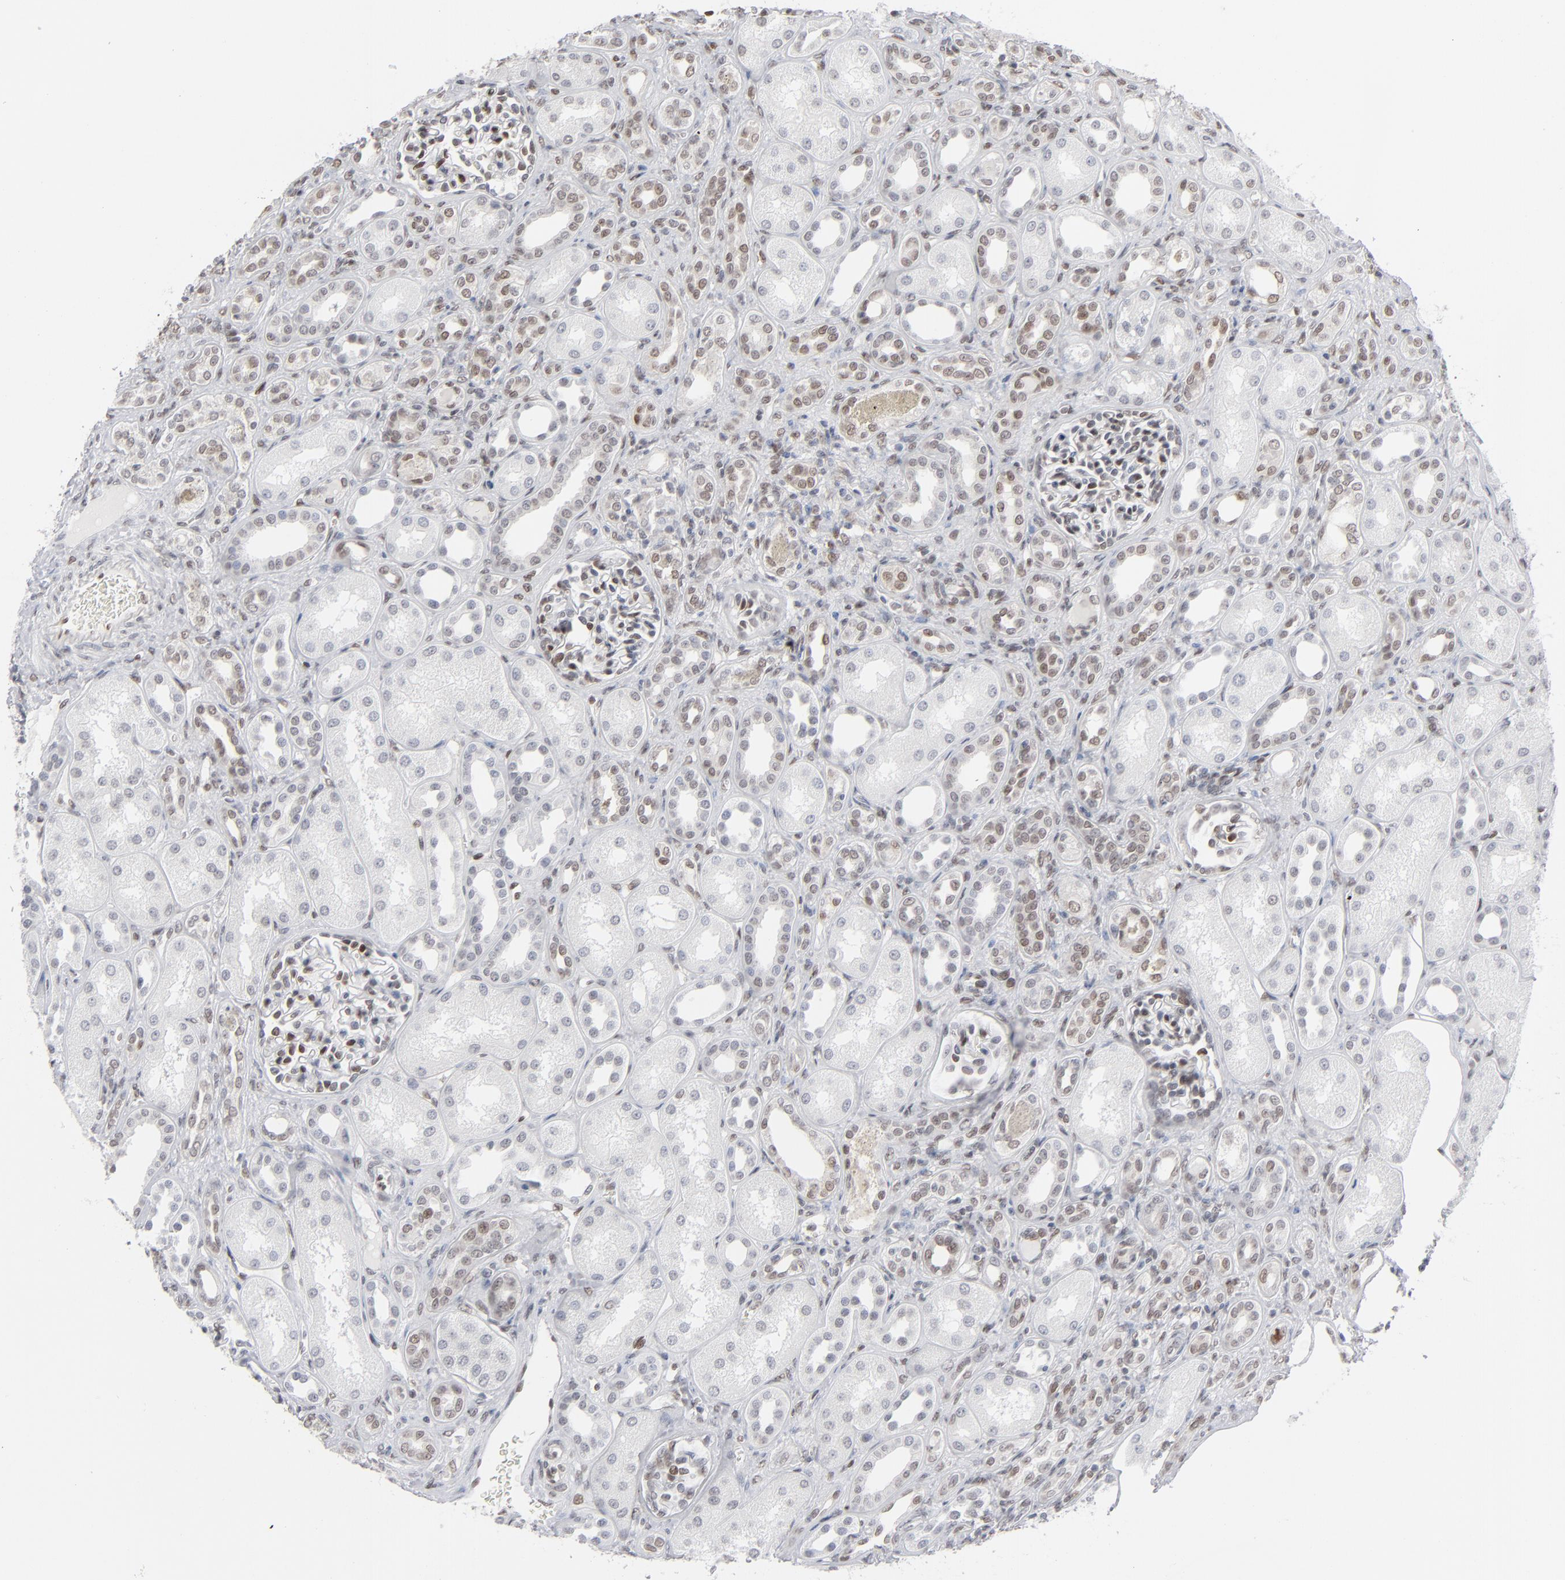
{"staining": {"intensity": "negative", "quantity": "none", "location": "none"}, "tissue": "kidney", "cell_type": "Cells in glomeruli", "image_type": "normal", "snomed": [{"axis": "morphology", "description": "Normal tissue, NOS"}, {"axis": "topography", "description": "Kidney"}], "caption": "Immunohistochemical staining of unremarkable kidney exhibits no significant expression in cells in glomeruli. (Stains: DAB (3,3'-diaminobenzidine) immunohistochemistry with hematoxylin counter stain, Microscopy: brightfield microscopy at high magnification).", "gene": "IRF9", "patient": {"sex": "male", "age": 7}}